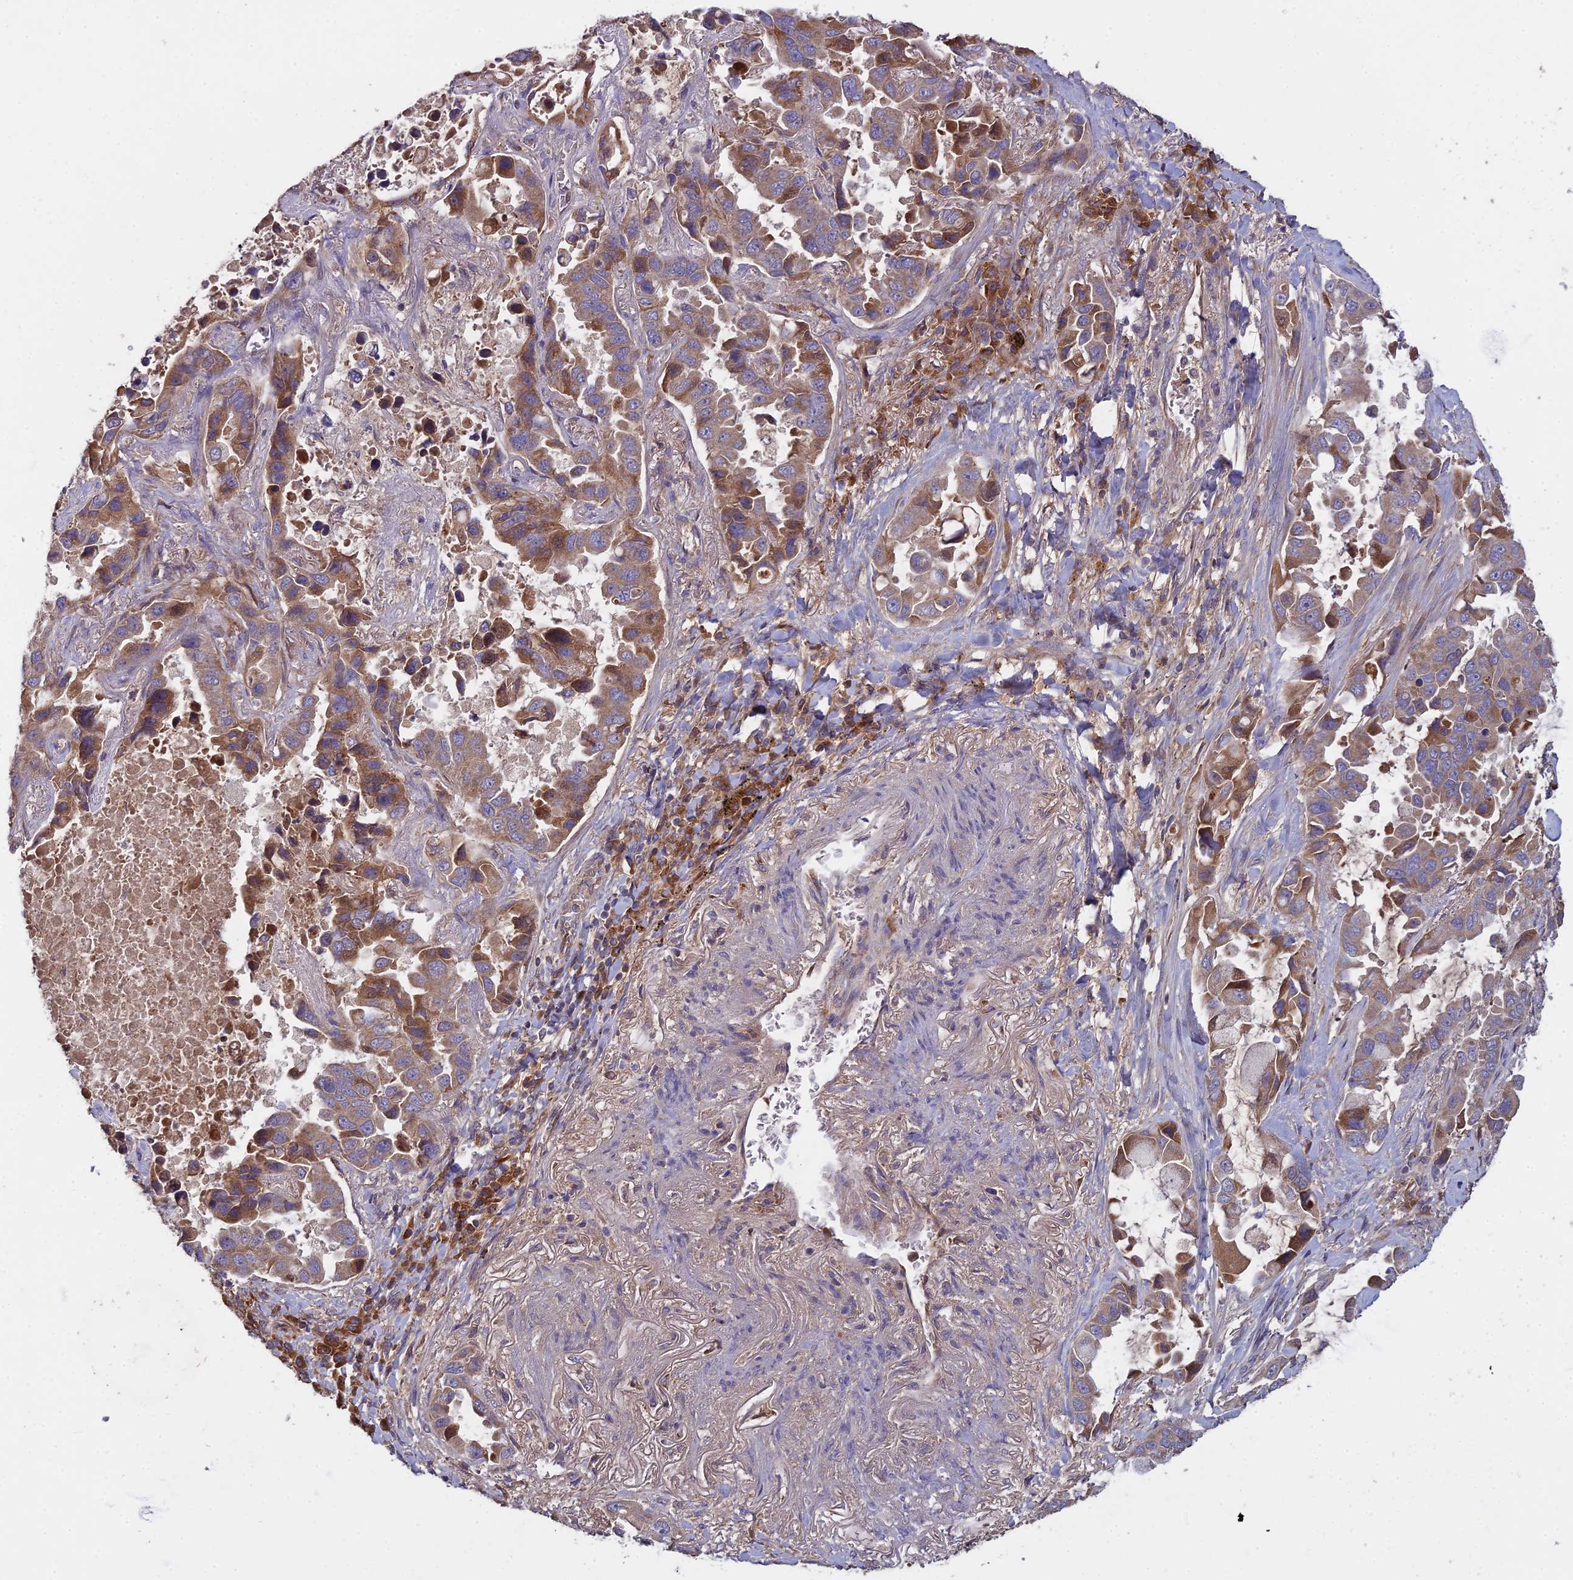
{"staining": {"intensity": "moderate", "quantity": ">75%", "location": "cytoplasmic/membranous"}, "tissue": "lung cancer", "cell_type": "Tumor cells", "image_type": "cancer", "snomed": [{"axis": "morphology", "description": "Adenocarcinoma, NOS"}, {"axis": "topography", "description": "Lung"}], "caption": "About >75% of tumor cells in human lung adenocarcinoma exhibit moderate cytoplasmic/membranous protein expression as visualized by brown immunohistochemical staining.", "gene": "CCDC167", "patient": {"sex": "male", "age": 64}}